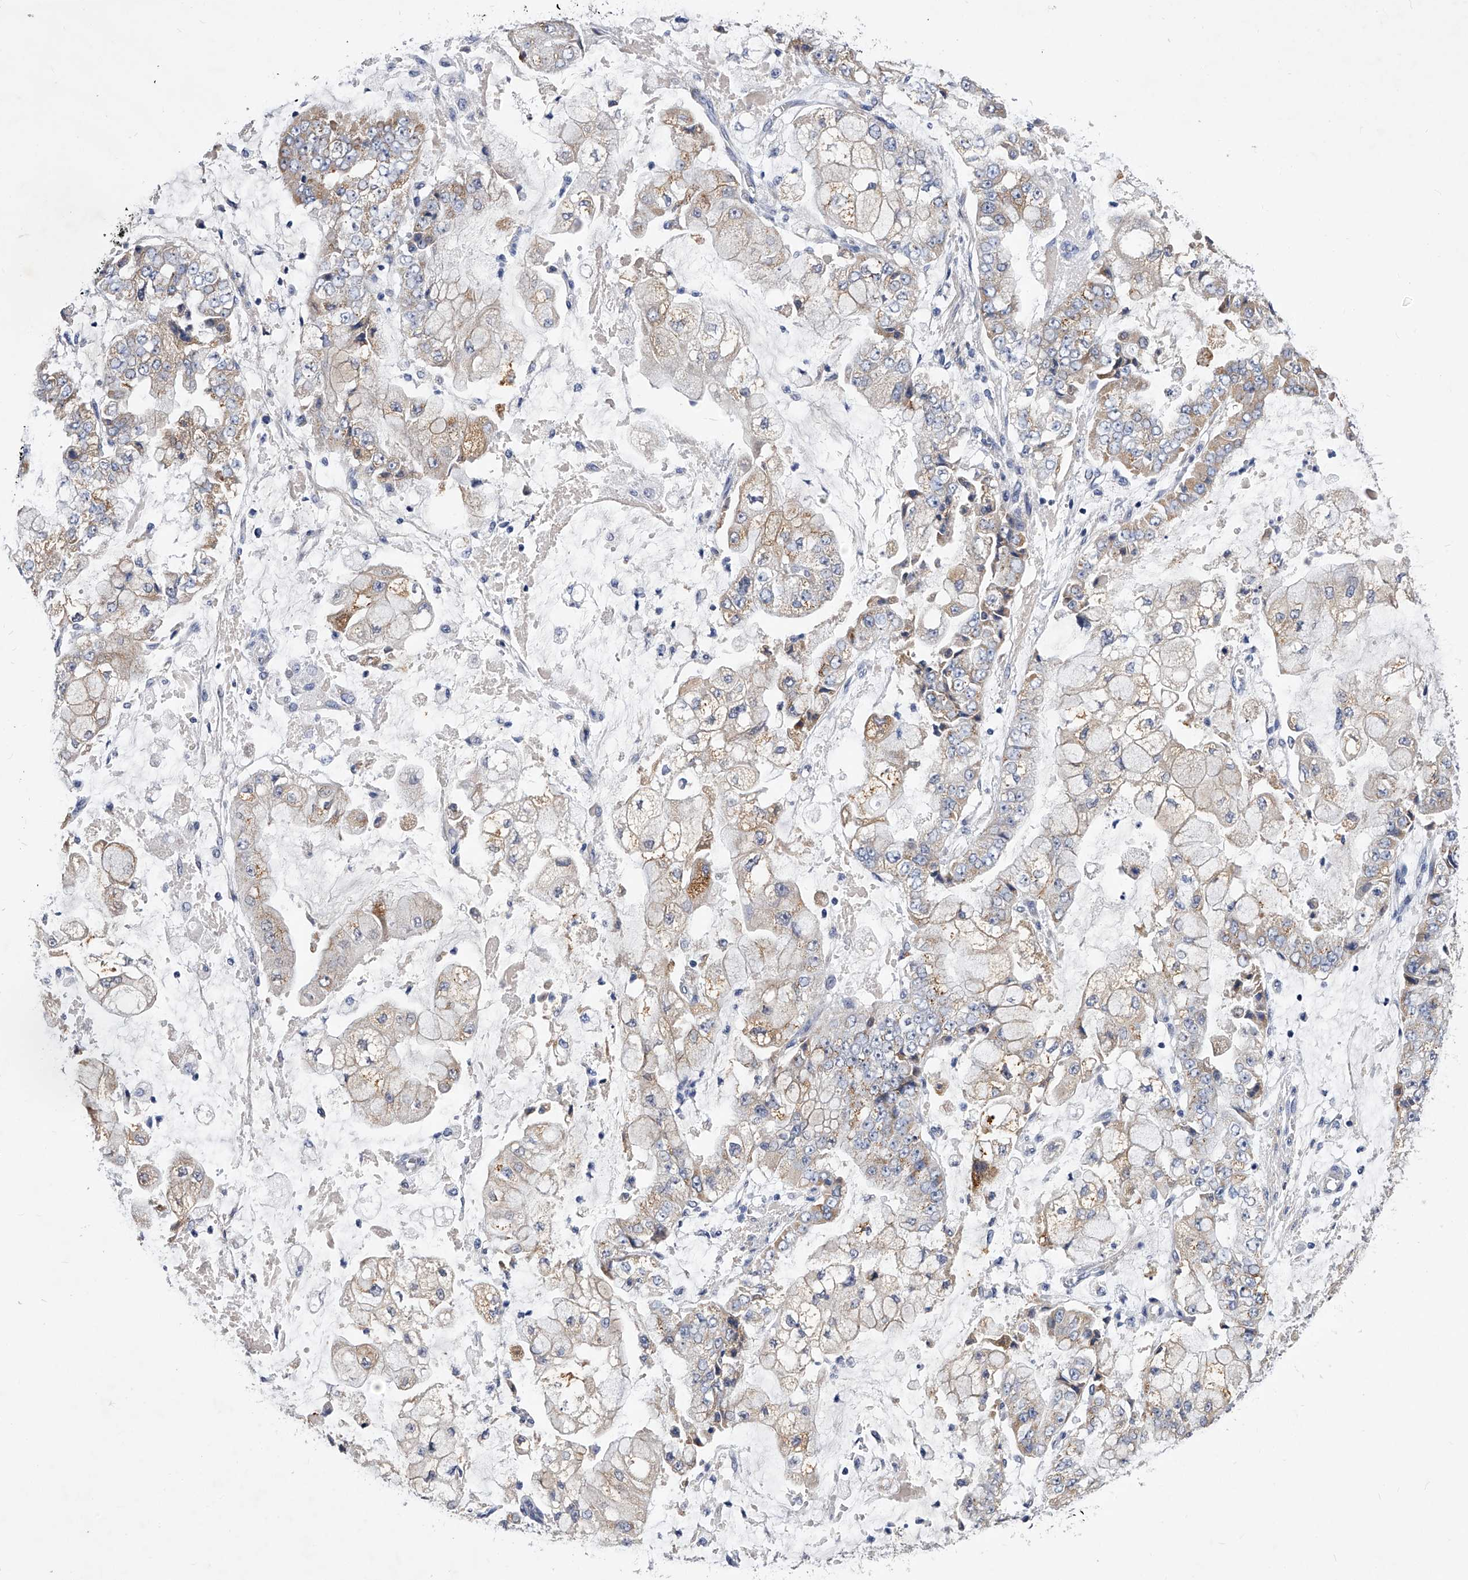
{"staining": {"intensity": "weak", "quantity": "25%-75%", "location": "cytoplasmic/membranous"}, "tissue": "stomach cancer", "cell_type": "Tumor cells", "image_type": "cancer", "snomed": [{"axis": "morphology", "description": "Adenocarcinoma, NOS"}, {"axis": "topography", "description": "Stomach"}], "caption": "Stomach adenocarcinoma stained for a protein exhibits weak cytoplasmic/membranous positivity in tumor cells. (DAB IHC, brown staining for protein, blue staining for nuclei).", "gene": "ZNF529", "patient": {"sex": "male", "age": 76}}